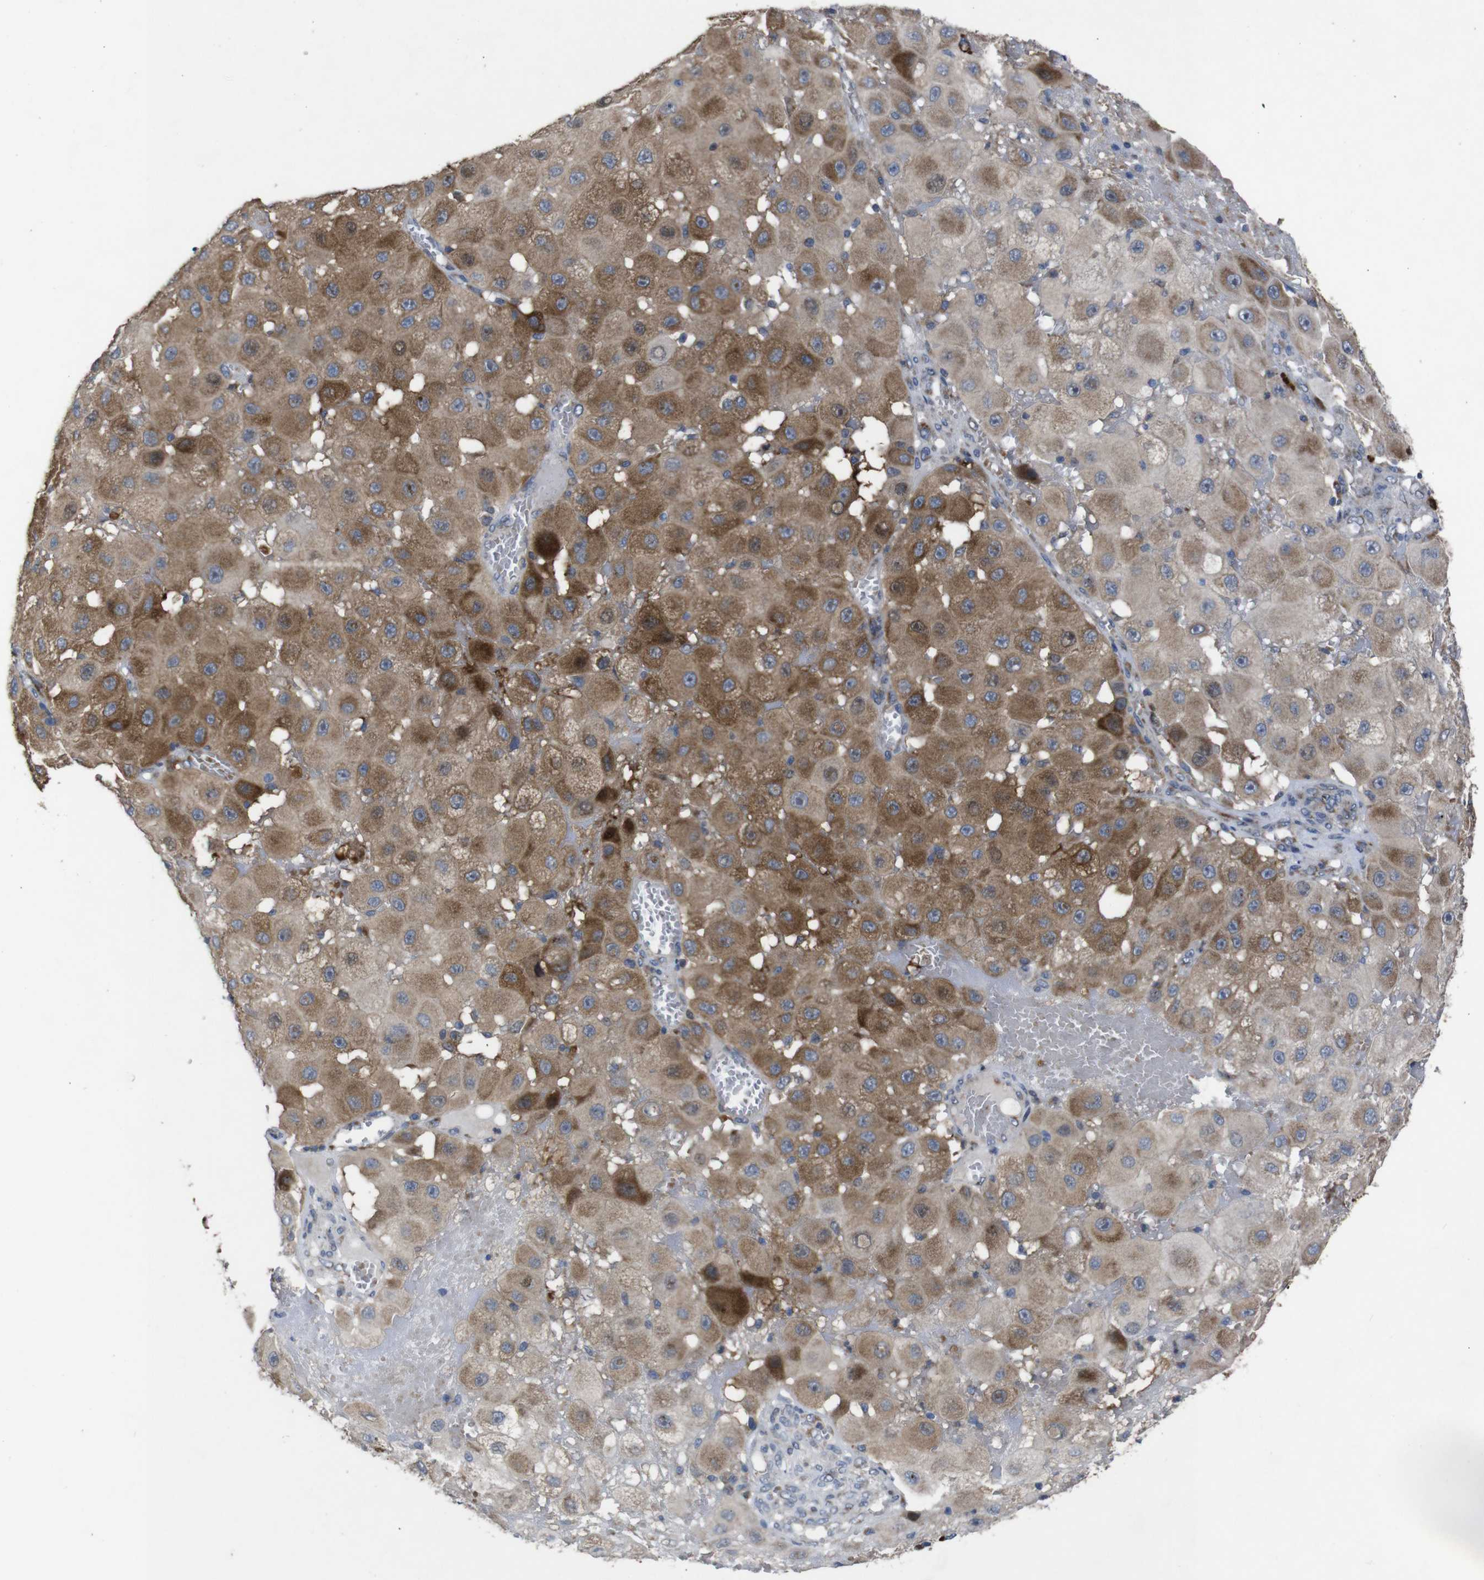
{"staining": {"intensity": "moderate", "quantity": "25%-75%", "location": "cytoplasmic/membranous"}, "tissue": "melanoma", "cell_type": "Tumor cells", "image_type": "cancer", "snomed": [{"axis": "morphology", "description": "Malignant melanoma, NOS"}, {"axis": "topography", "description": "Skin"}], "caption": "A photomicrograph of melanoma stained for a protein displays moderate cytoplasmic/membranous brown staining in tumor cells.", "gene": "CHST10", "patient": {"sex": "female", "age": 81}}